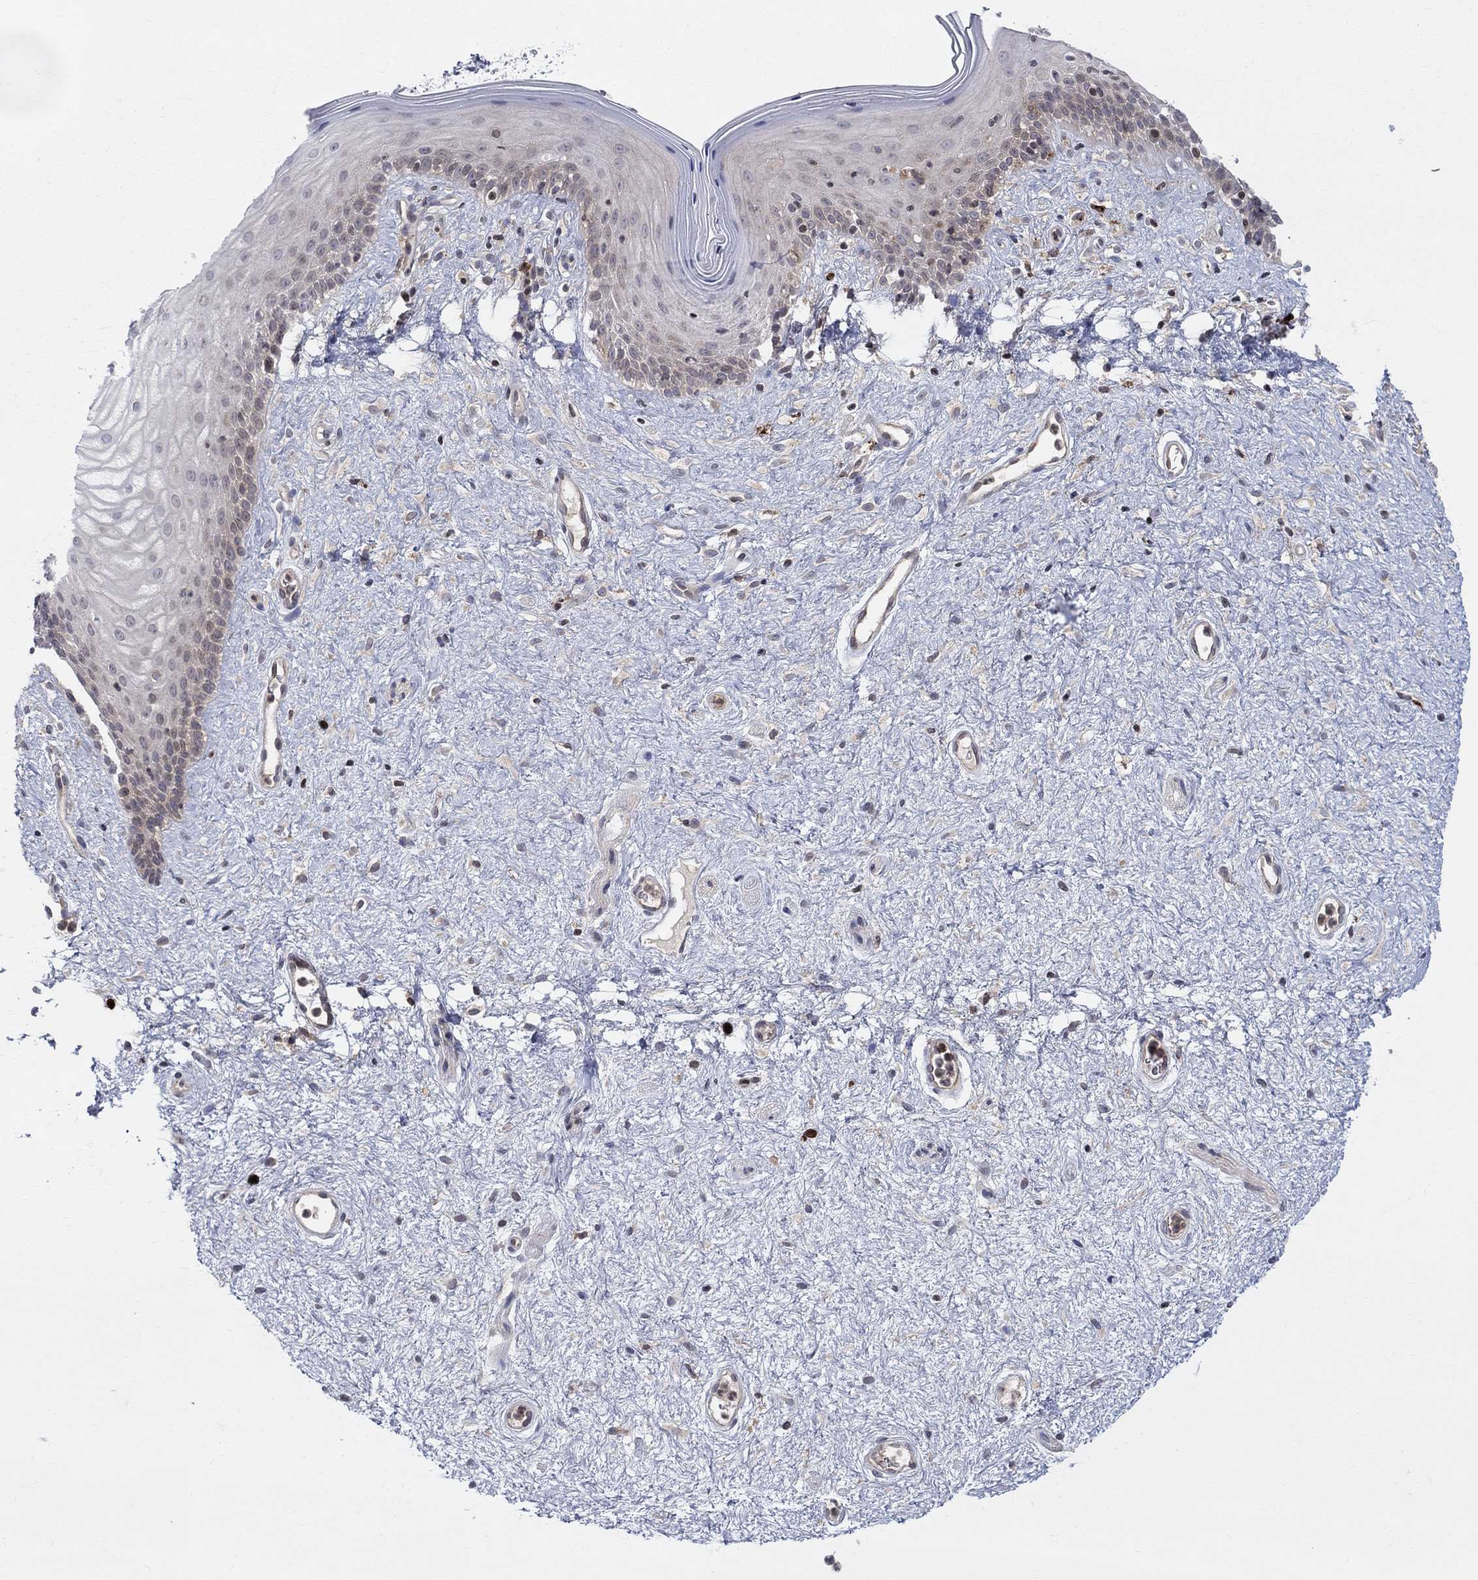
{"staining": {"intensity": "negative", "quantity": "none", "location": "none"}, "tissue": "vagina", "cell_type": "Squamous epithelial cells", "image_type": "normal", "snomed": [{"axis": "morphology", "description": "Normal tissue, NOS"}, {"axis": "topography", "description": "Vagina"}], "caption": "IHC micrograph of benign vagina: human vagina stained with DAB (3,3'-diaminobenzidine) reveals no significant protein expression in squamous epithelial cells.", "gene": "ZNHIT3", "patient": {"sex": "female", "age": 47}}